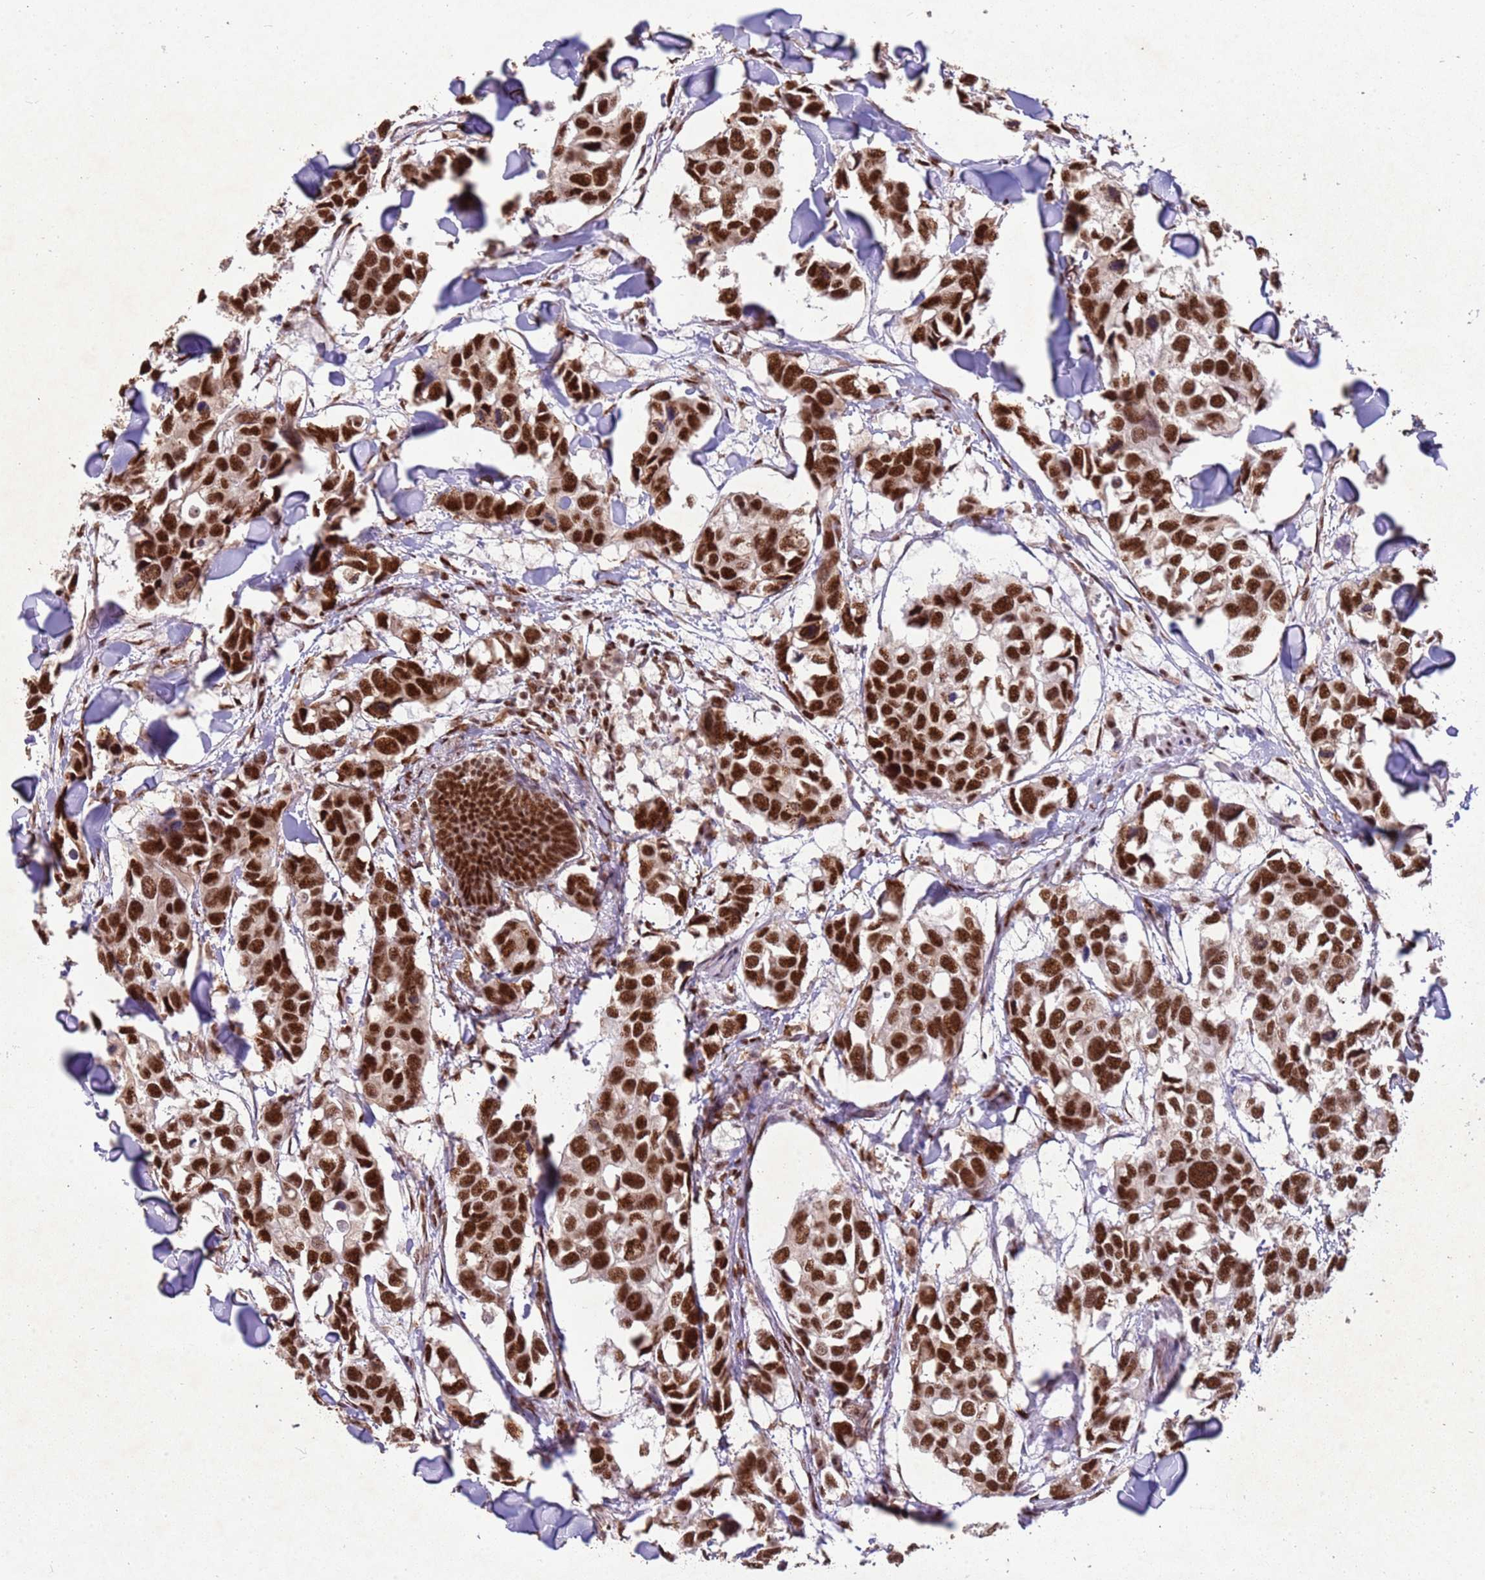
{"staining": {"intensity": "strong", "quantity": ">75%", "location": "nuclear"}, "tissue": "breast cancer", "cell_type": "Tumor cells", "image_type": "cancer", "snomed": [{"axis": "morphology", "description": "Duct carcinoma"}, {"axis": "topography", "description": "Breast"}], "caption": "Immunohistochemical staining of human breast cancer demonstrates strong nuclear protein positivity in approximately >75% of tumor cells.", "gene": "ESF1", "patient": {"sex": "female", "age": 83}}